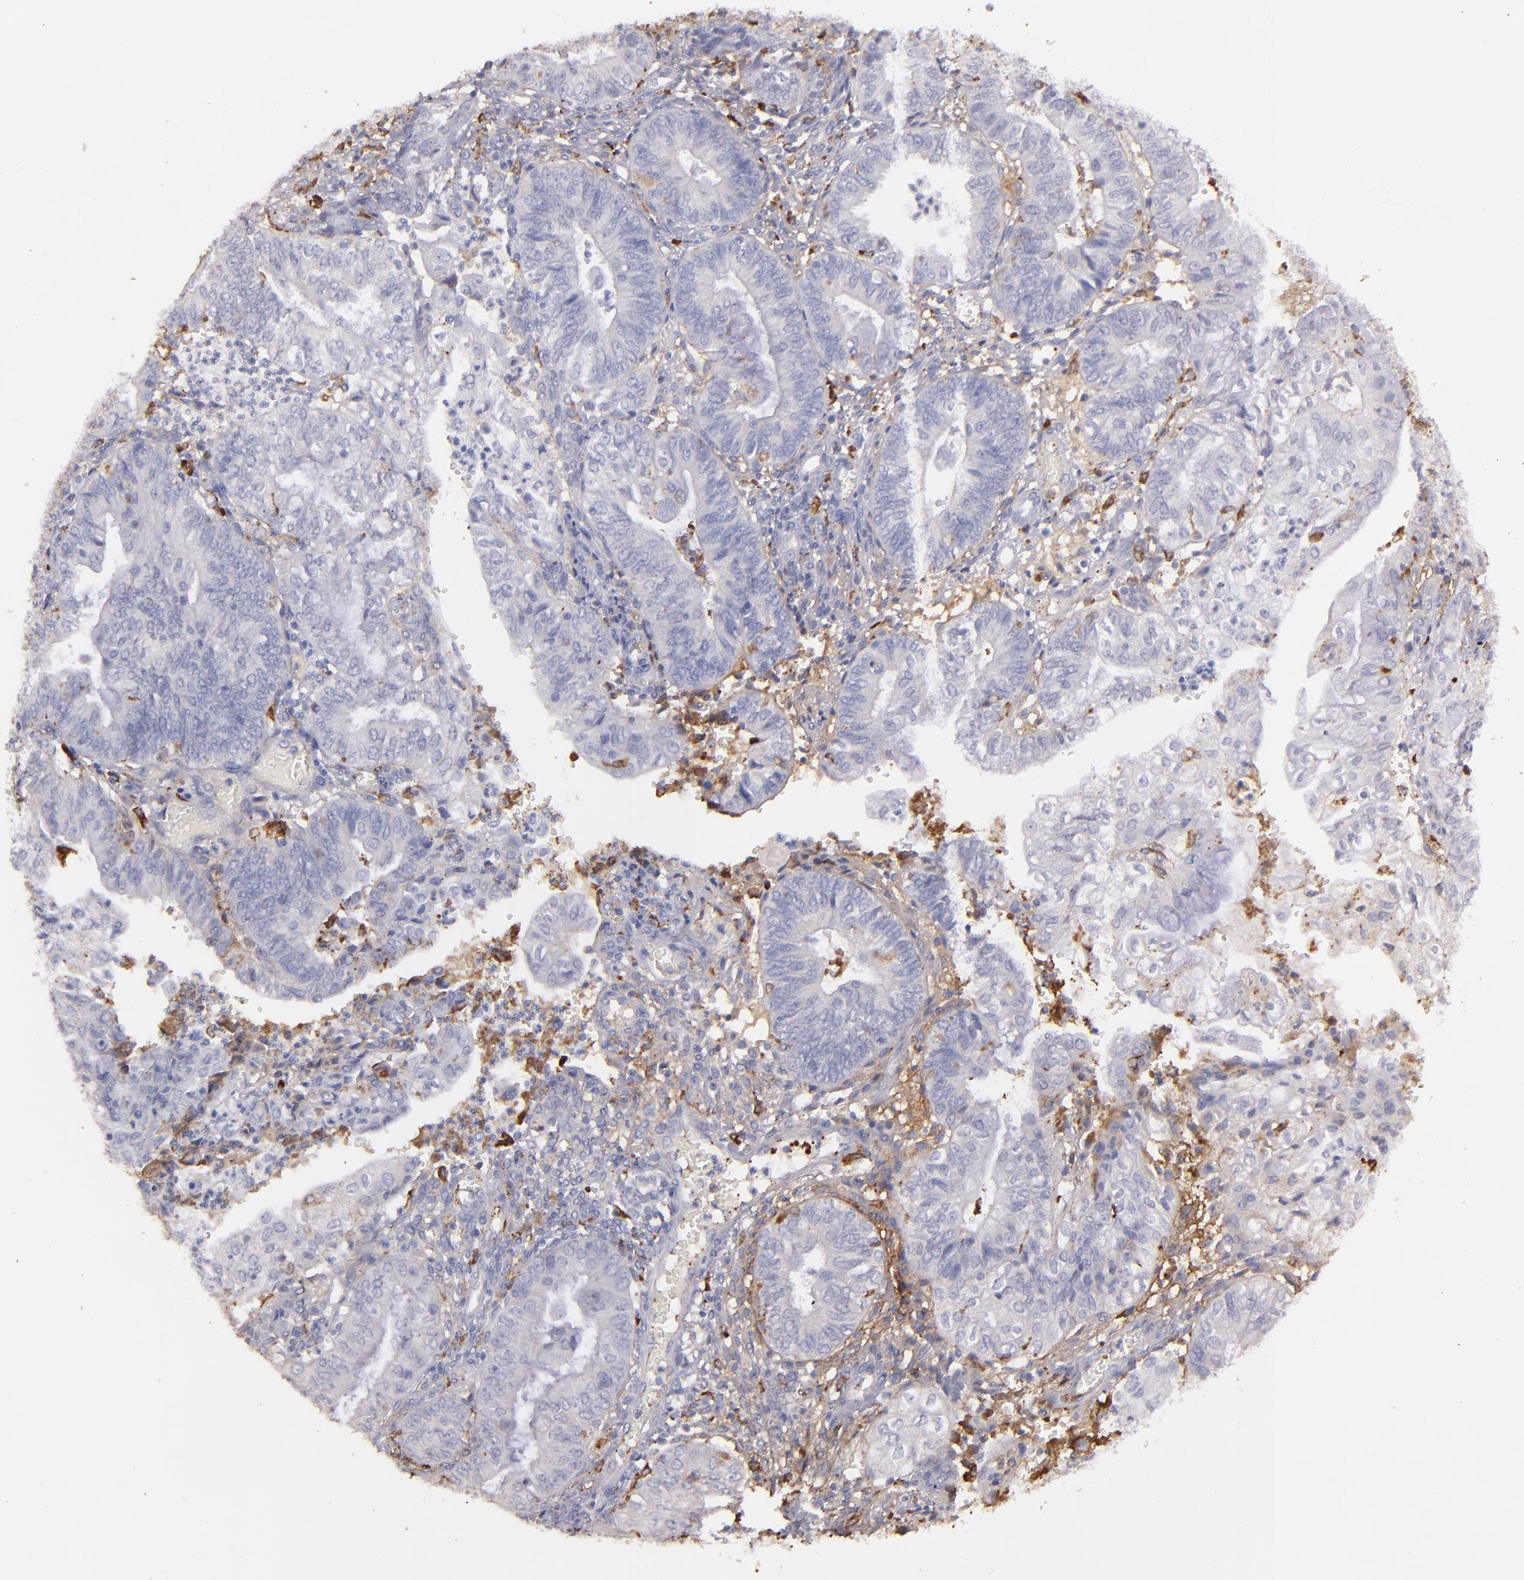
{"staining": {"intensity": "negative", "quantity": "none", "location": "none"}, "tissue": "endometrial cancer", "cell_type": "Tumor cells", "image_type": "cancer", "snomed": [{"axis": "morphology", "description": "Adenocarcinoma, NOS"}, {"axis": "topography", "description": "Endometrium"}], "caption": "IHC of human adenocarcinoma (endometrial) reveals no staining in tumor cells.", "gene": "C1QA", "patient": {"sex": "female", "age": 55}}